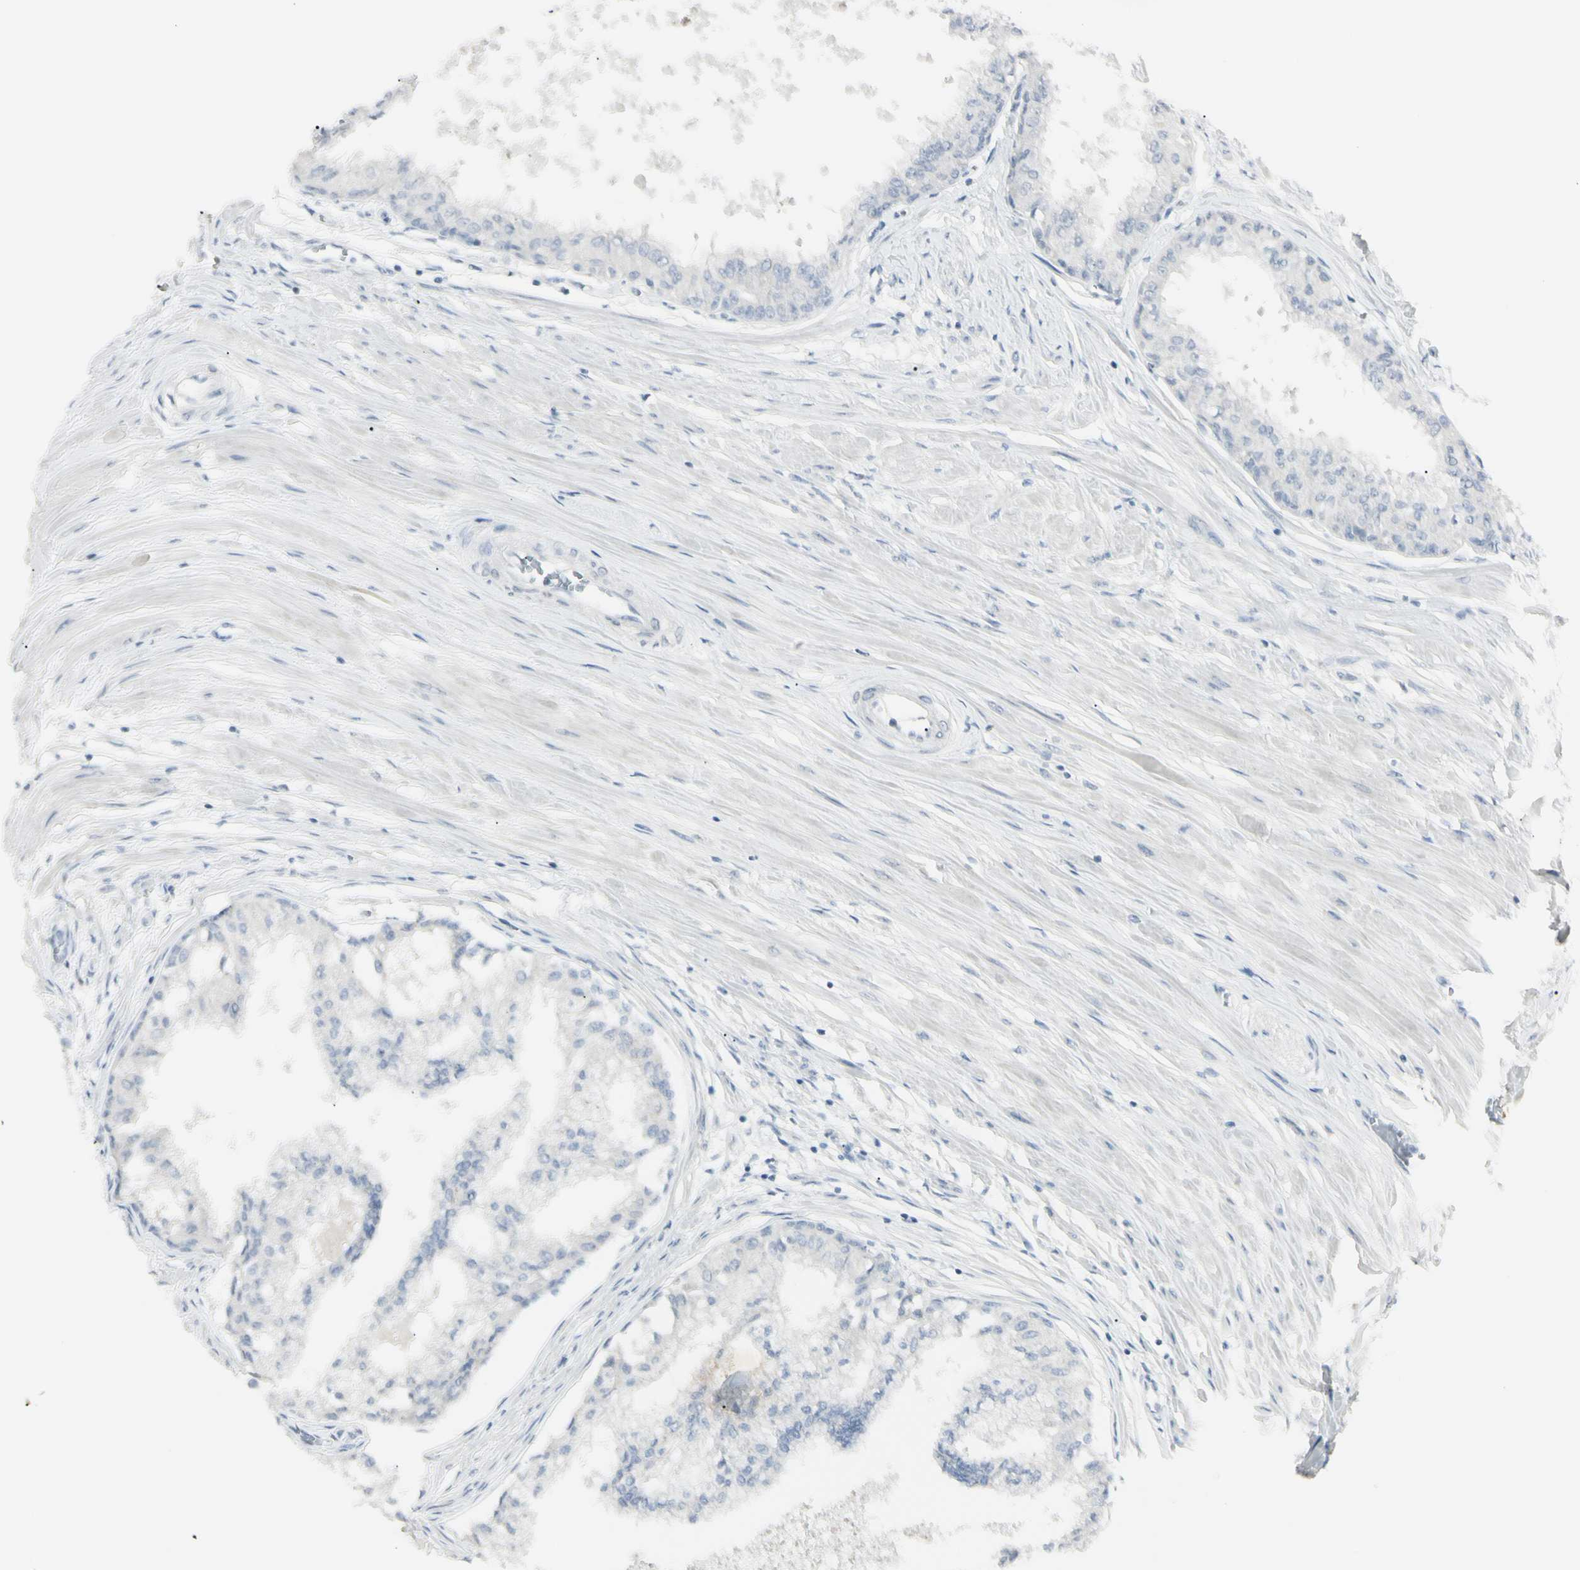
{"staining": {"intensity": "negative", "quantity": "none", "location": "none"}, "tissue": "prostate", "cell_type": "Glandular cells", "image_type": "normal", "snomed": [{"axis": "morphology", "description": "Normal tissue, NOS"}, {"axis": "topography", "description": "Prostate"}, {"axis": "topography", "description": "Seminal veicle"}], "caption": "This photomicrograph is of benign prostate stained with immunohistochemistry (IHC) to label a protein in brown with the nuclei are counter-stained blue. There is no staining in glandular cells.", "gene": "PIP", "patient": {"sex": "male", "age": 60}}